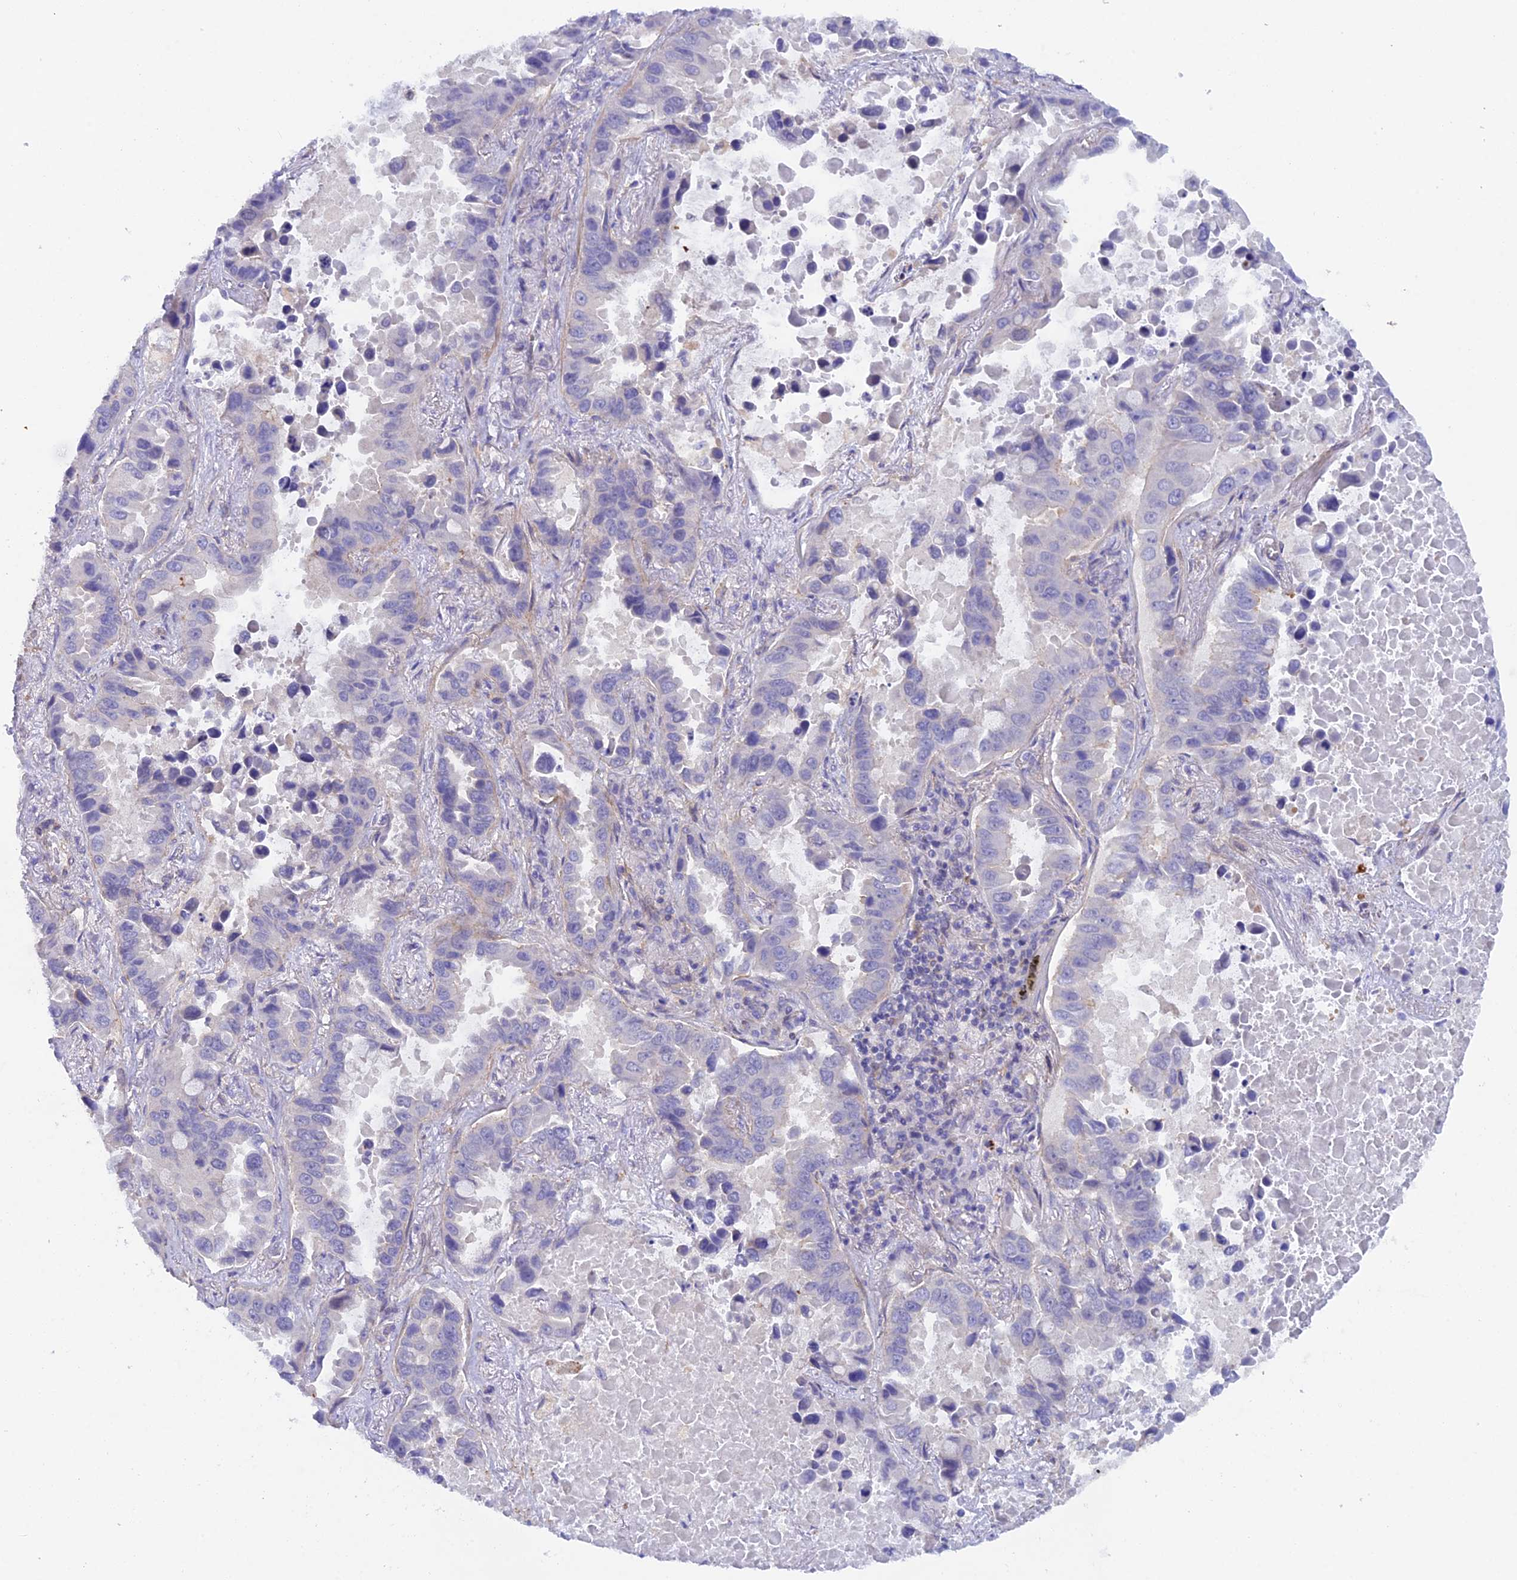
{"staining": {"intensity": "negative", "quantity": "none", "location": "none"}, "tissue": "lung cancer", "cell_type": "Tumor cells", "image_type": "cancer", "snomed": [{"axis": "morphology", "description": "Adenocarcinoma, NOS"}, {"axis": "topography", "description": "Lung"}], "caption": "Immunohistochemistry photomicrograph of lung cancer (adenocarcinoma) stained for a protein (brown), which shows no expression in tumor cells.", "gene": "FZR1", "patient": {"sex": "male", "age": 64}}